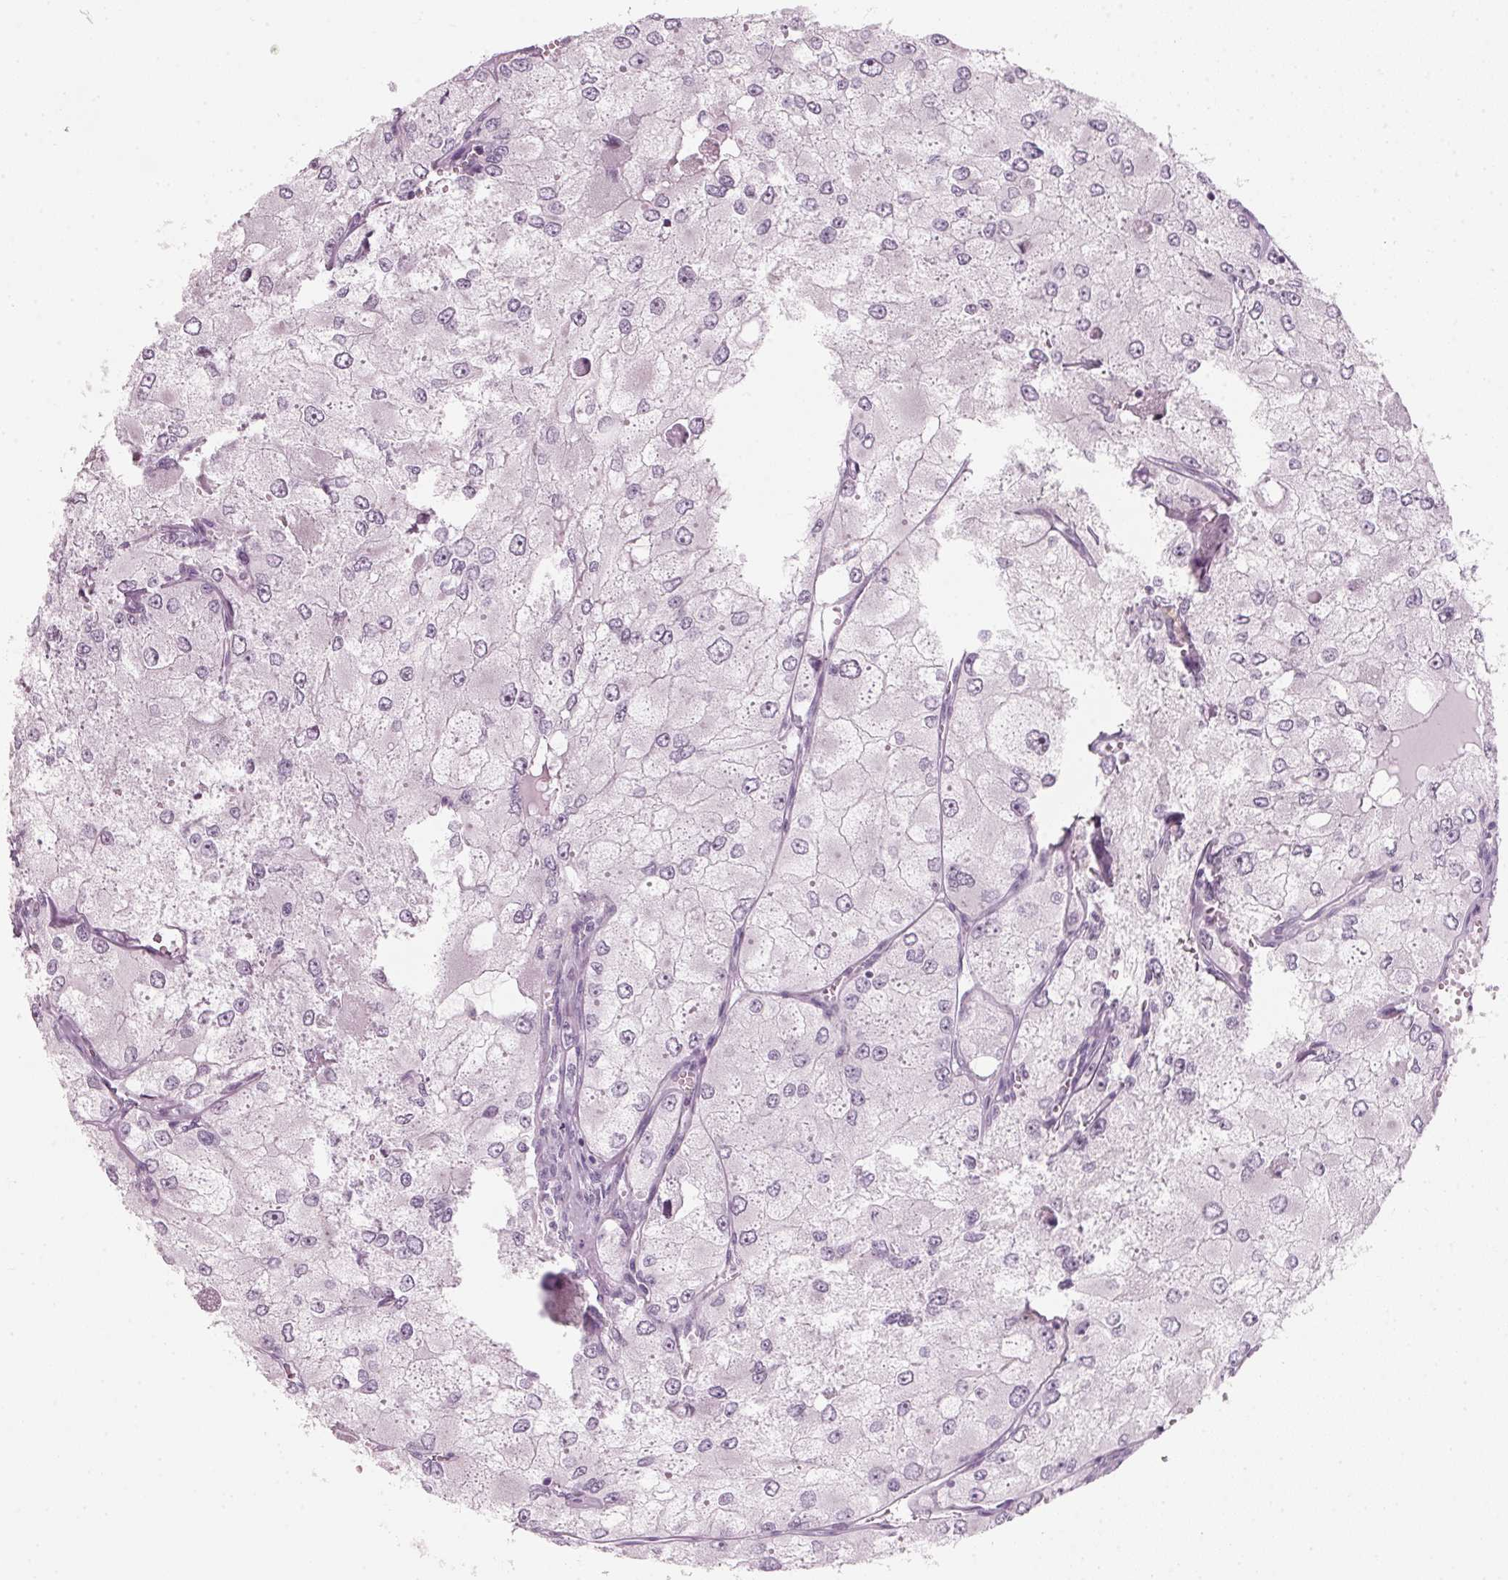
{"staining": {"intensity": "negative", "quantity": "none", "location": "none"}, "tissue": "renal cancer", "cell_type": "Tumor cells", "image_type": "cancer", "snomed": [{"axis": "morphology", "description": "Adenocarcinoma, NOS"}, {"axis": "topography", "description": "Kidney"}], "caption": "A histopathology image of renal cancer (adenocarcinoma) stained for a protein reveals no brown staining in tumor cells.", "gene": "DNTTIP2", "patient": {"sex": "female", "age": 70}}